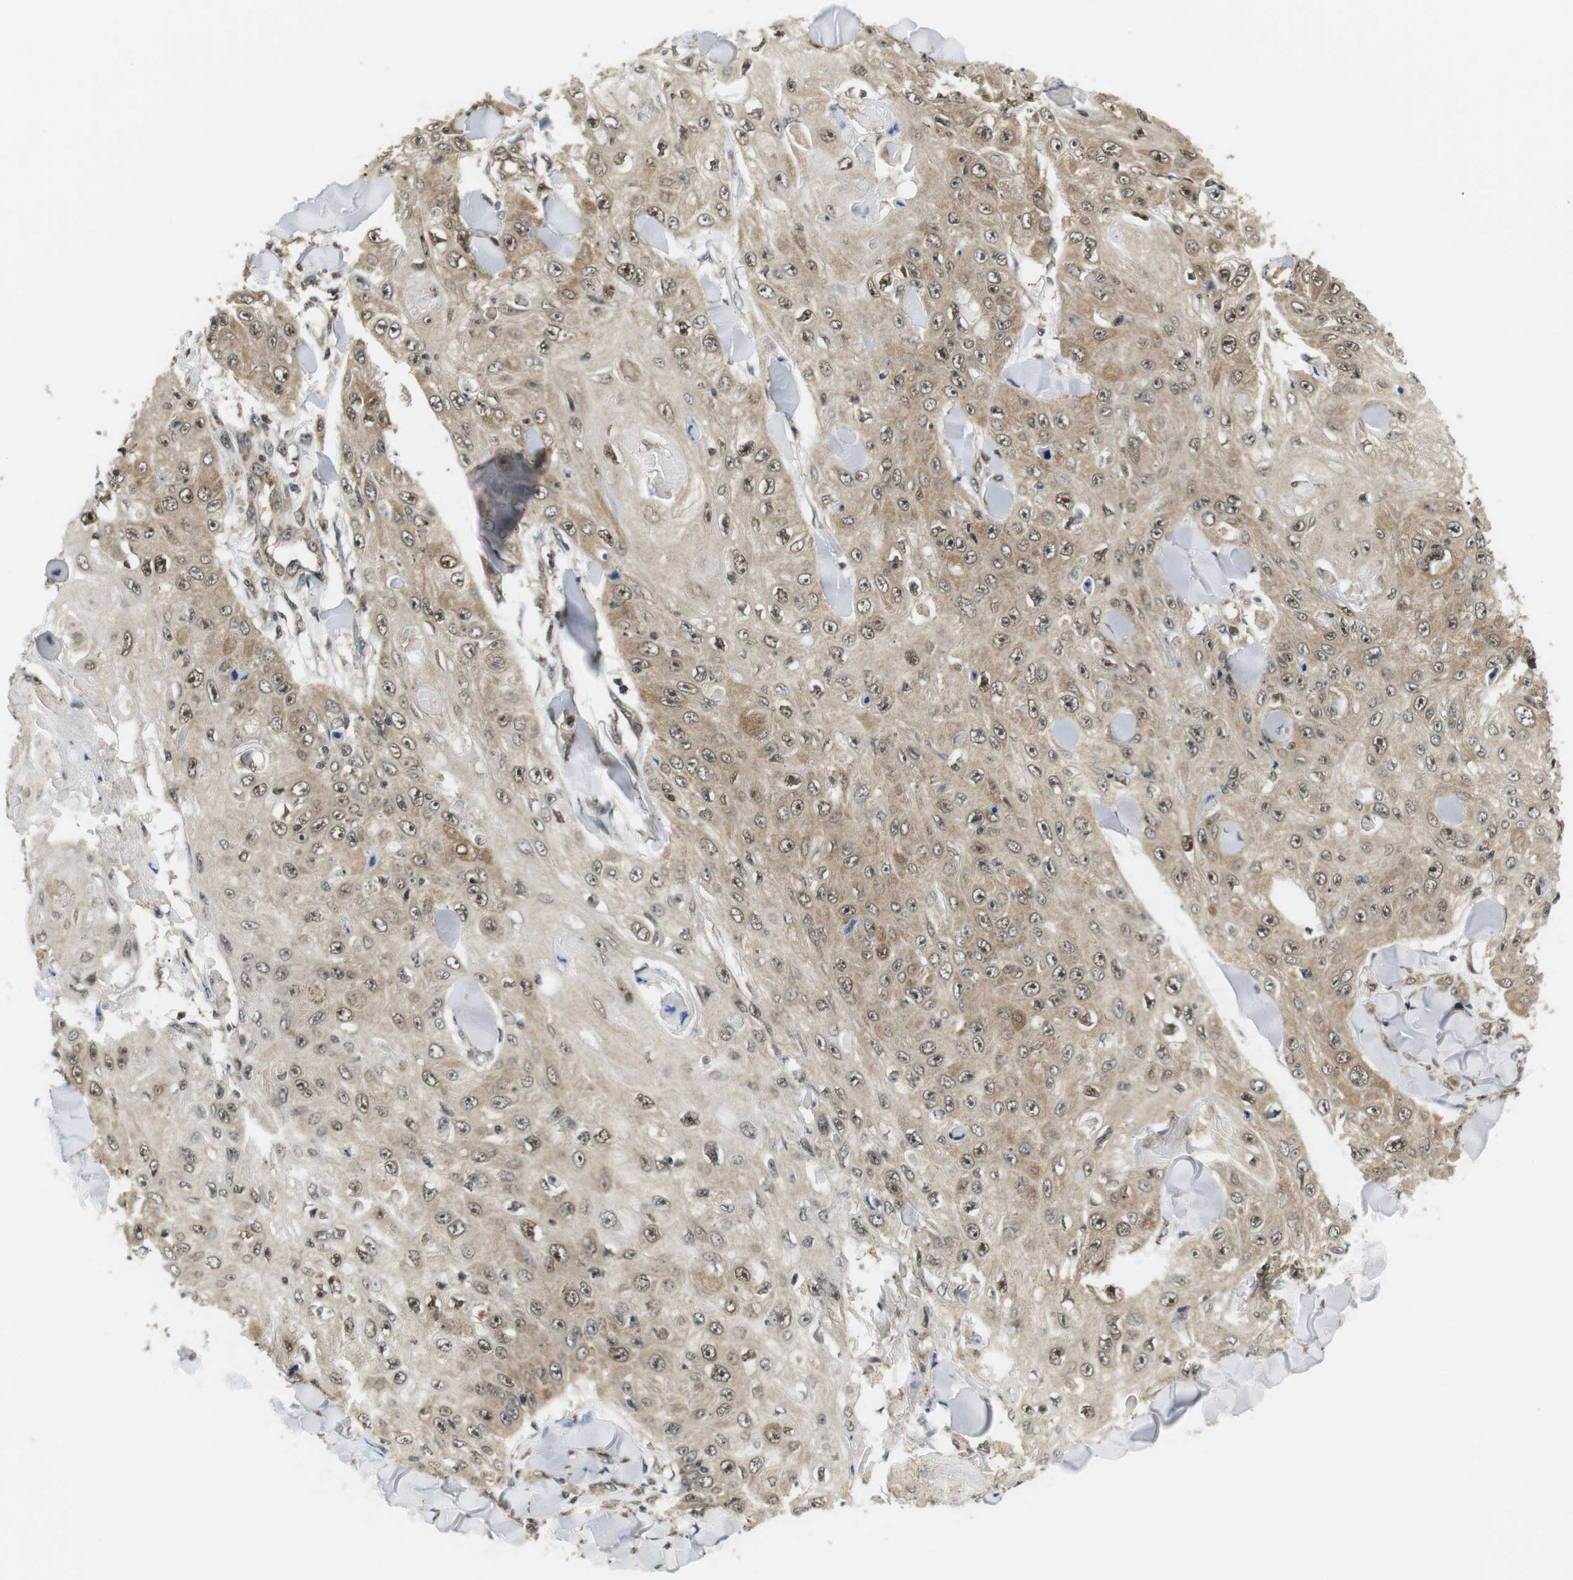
{"staining": {"intensity": "moderate", "quantity": ">75%", "location": "cytoplasmic/membranous,nuclear"}, "tissue": "skin cancer", "cell_type": "Tumor cells", "image_type": "cancer", "snomed": [{"axis": "morphology", "description": "Squamous cell carcinoma, NOS"}, {"axis": "topography", "description": "Skin"}], "caption": "High-magnification brightfield microscopy of skin squamous cell carcinoma stained with DAB (brown) and counterstained with hematoxylin (blue). tumor cells exhibit moderate cytoplasmic/membranous and nuclear staining is present in approximately>75% of cells. (Stains: DAB in brown, nuclei in blue, Microscopy: brightfield microscopy at high magnification).", "gene": "CSNK2B", "patient": {"sex": "male", "age": 86}}